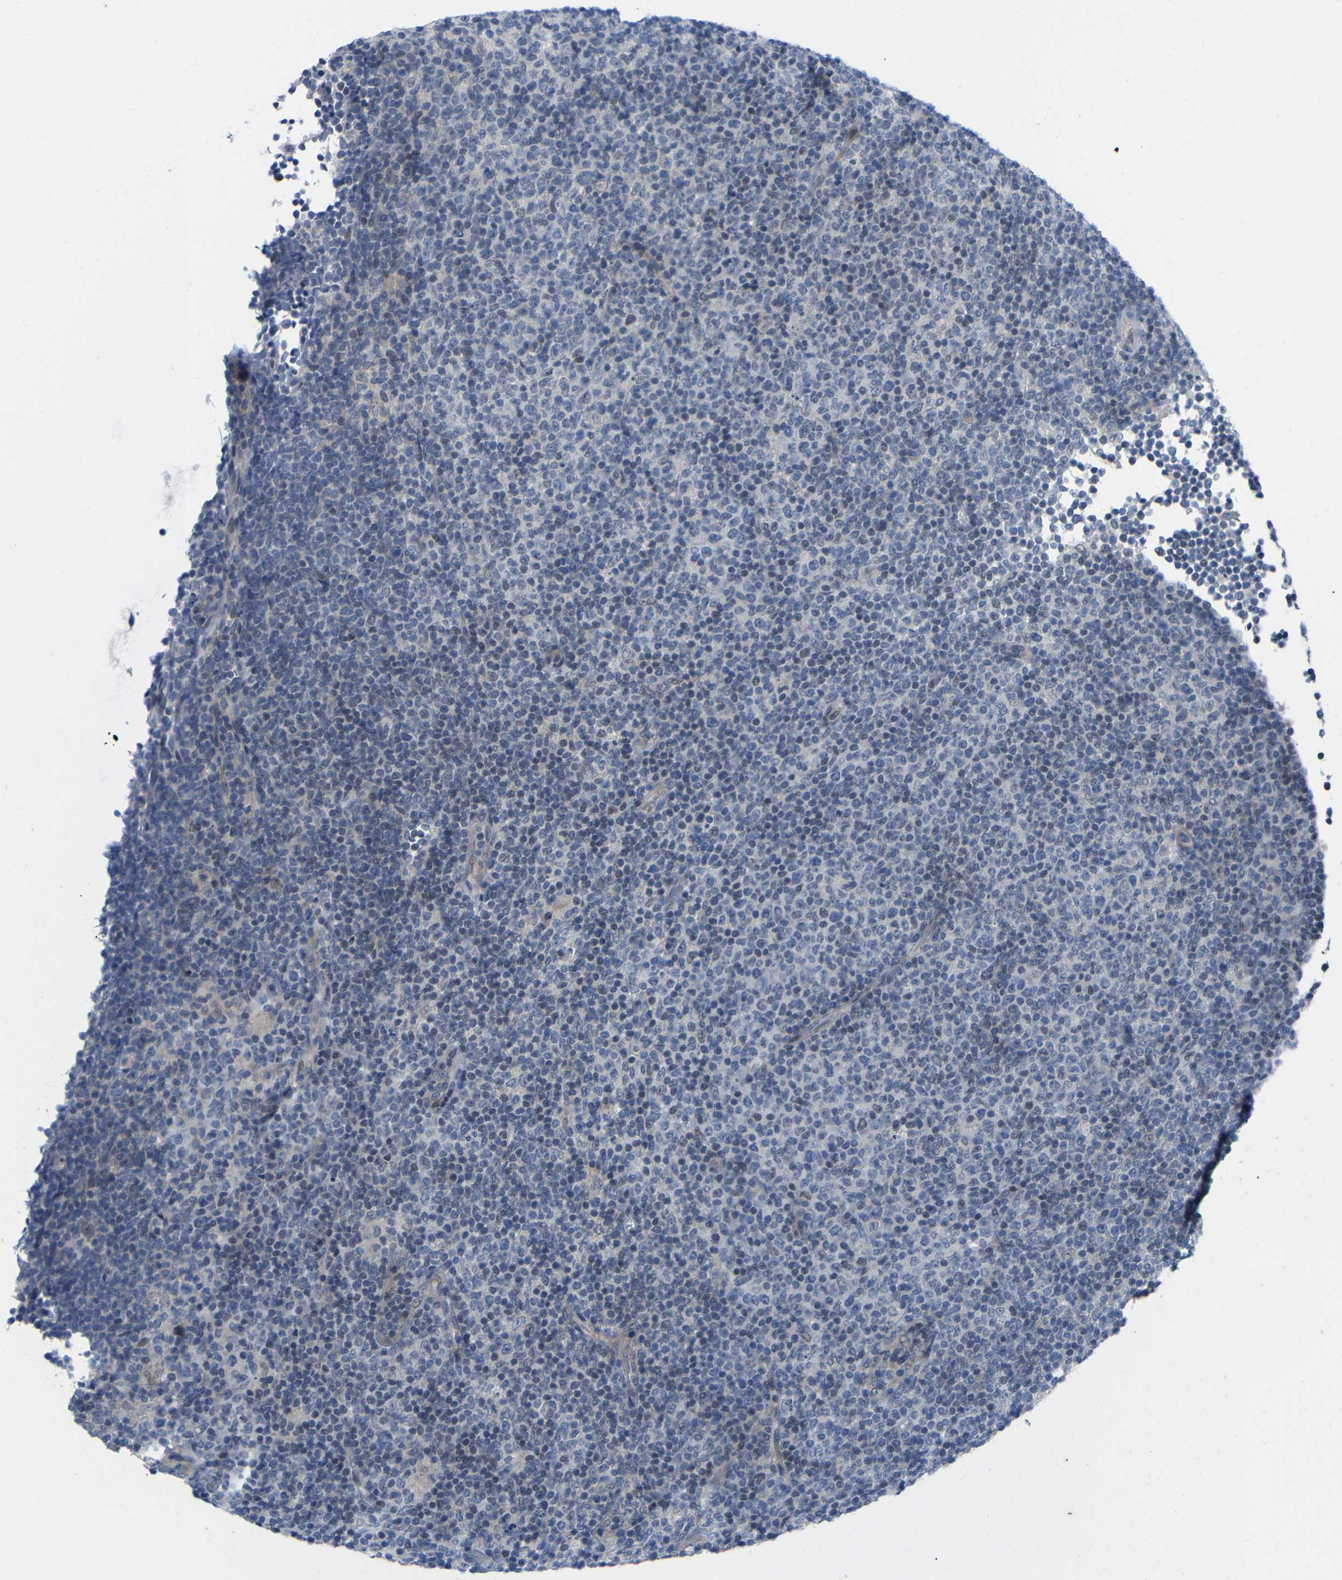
{"staining": {"intensity": "negative", "quantity": "none", "location": "none"}, "tissue": "lymphoma", "cell_type": "Tumor cells", "image_type": "cancer", "snomed": [{"axis": "morphology", "description": "Malignant lymphoma, non-Hodgkin's type, Low grade"}, {"axis": "topography", "description": "Lymph node"}], "caption": "The IHC histopathology image has no significant expression in tumor cells of lymphoma tissue. Brightfield microscopy of immunohistochemistry stained with DAB (brown) and hematoxylin (blue), captured at high magnification.", "gene": "CMTM1", "patient": {"sex": "male", "age": 70}}